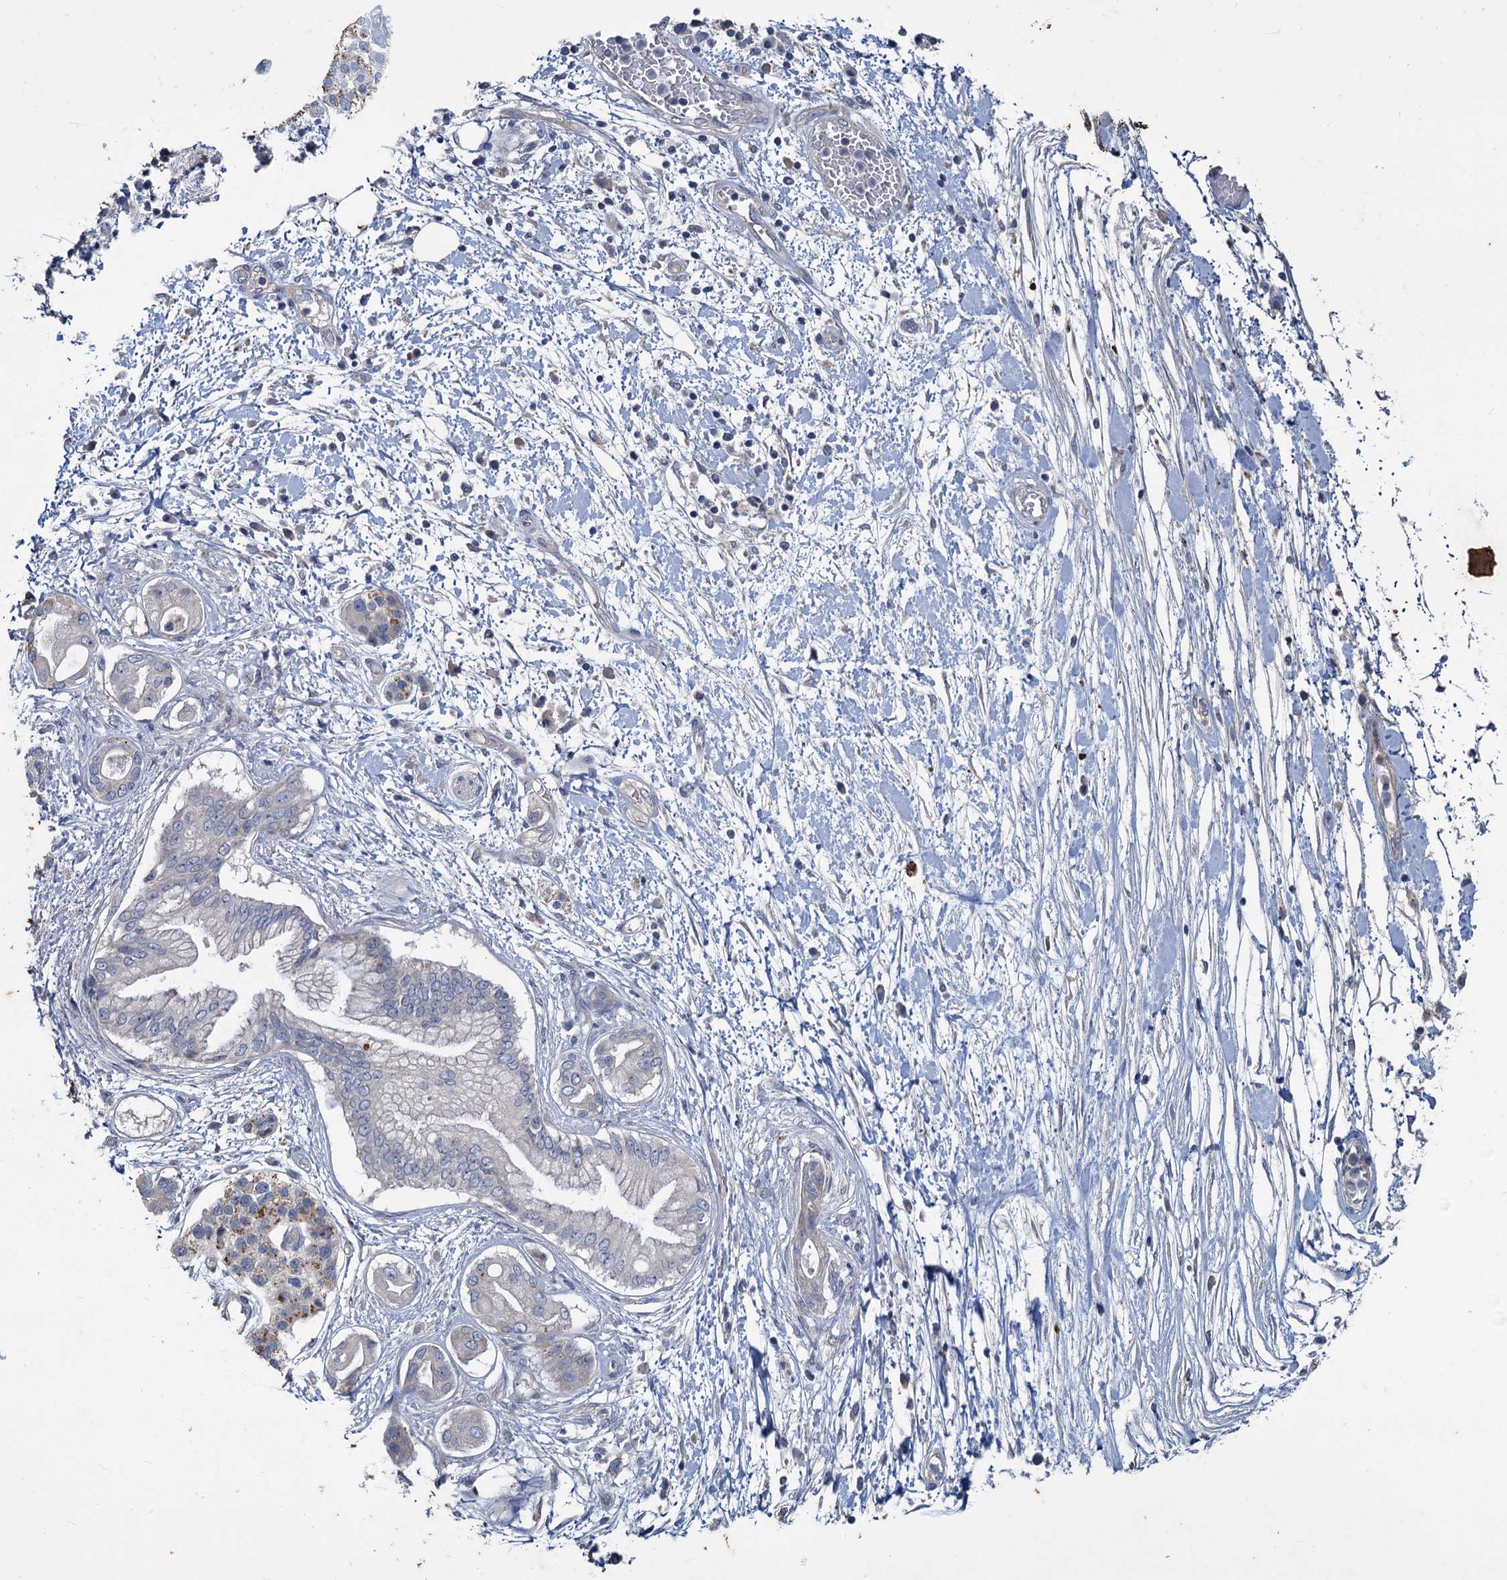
{"staining": {"intensity": "negative", "quantity": "none", "location": "none"}, "tissue": "pancreatic cancer", "cell_type": "Tumor cells", "image_type": "cancer", "snomed": [{"axis": "morphology", "description": "Adenocarcinoma, NOS"}, {"axis": "topography", "description": "Pancreas"}], "caption": "Human adenocarcinoma (pancreatic) stained for a protein using immunohistochemistry (IHC) exhibits no positivity in tumor cells.", "gene": "SLC2A7", "patient": {"sex": "female", "age": 73}}